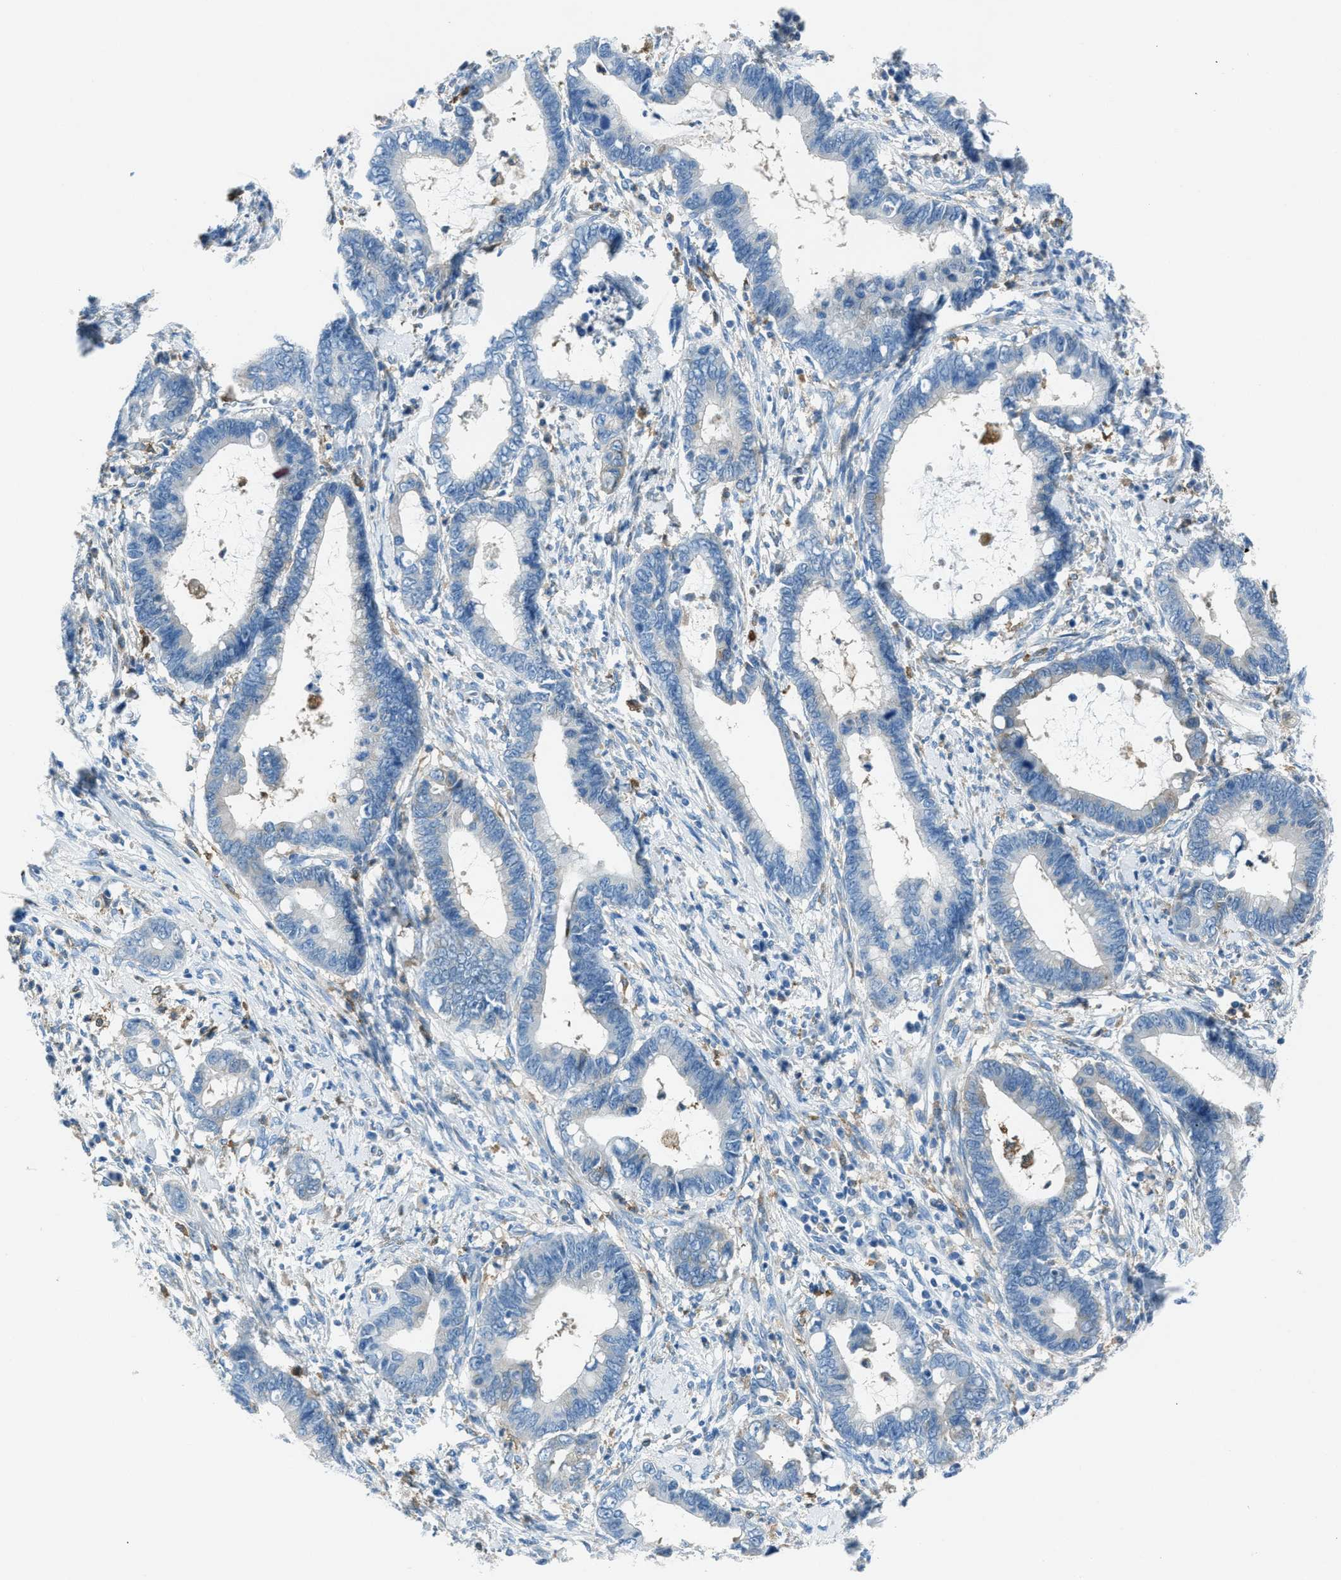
{"staining": {"intensity": "negative", "quantity": "none", "location": "none"}, "tissue": "cervical cancer", "cell_type": "Tumor cells", "image_type": "cancer", "snomed": [{"axis": "morphology", "description": "Adenocarcinoma, NOS"}, {"axis": "topography", "description": "Cervix"}], "caption": "IHC image of adenocarcinoma (cervical) stained for a protein (brown), which exhibits no positivity in tumor cells.", "gene": "MATCAP2", "patient": {"sex": "female", "age": 44}}